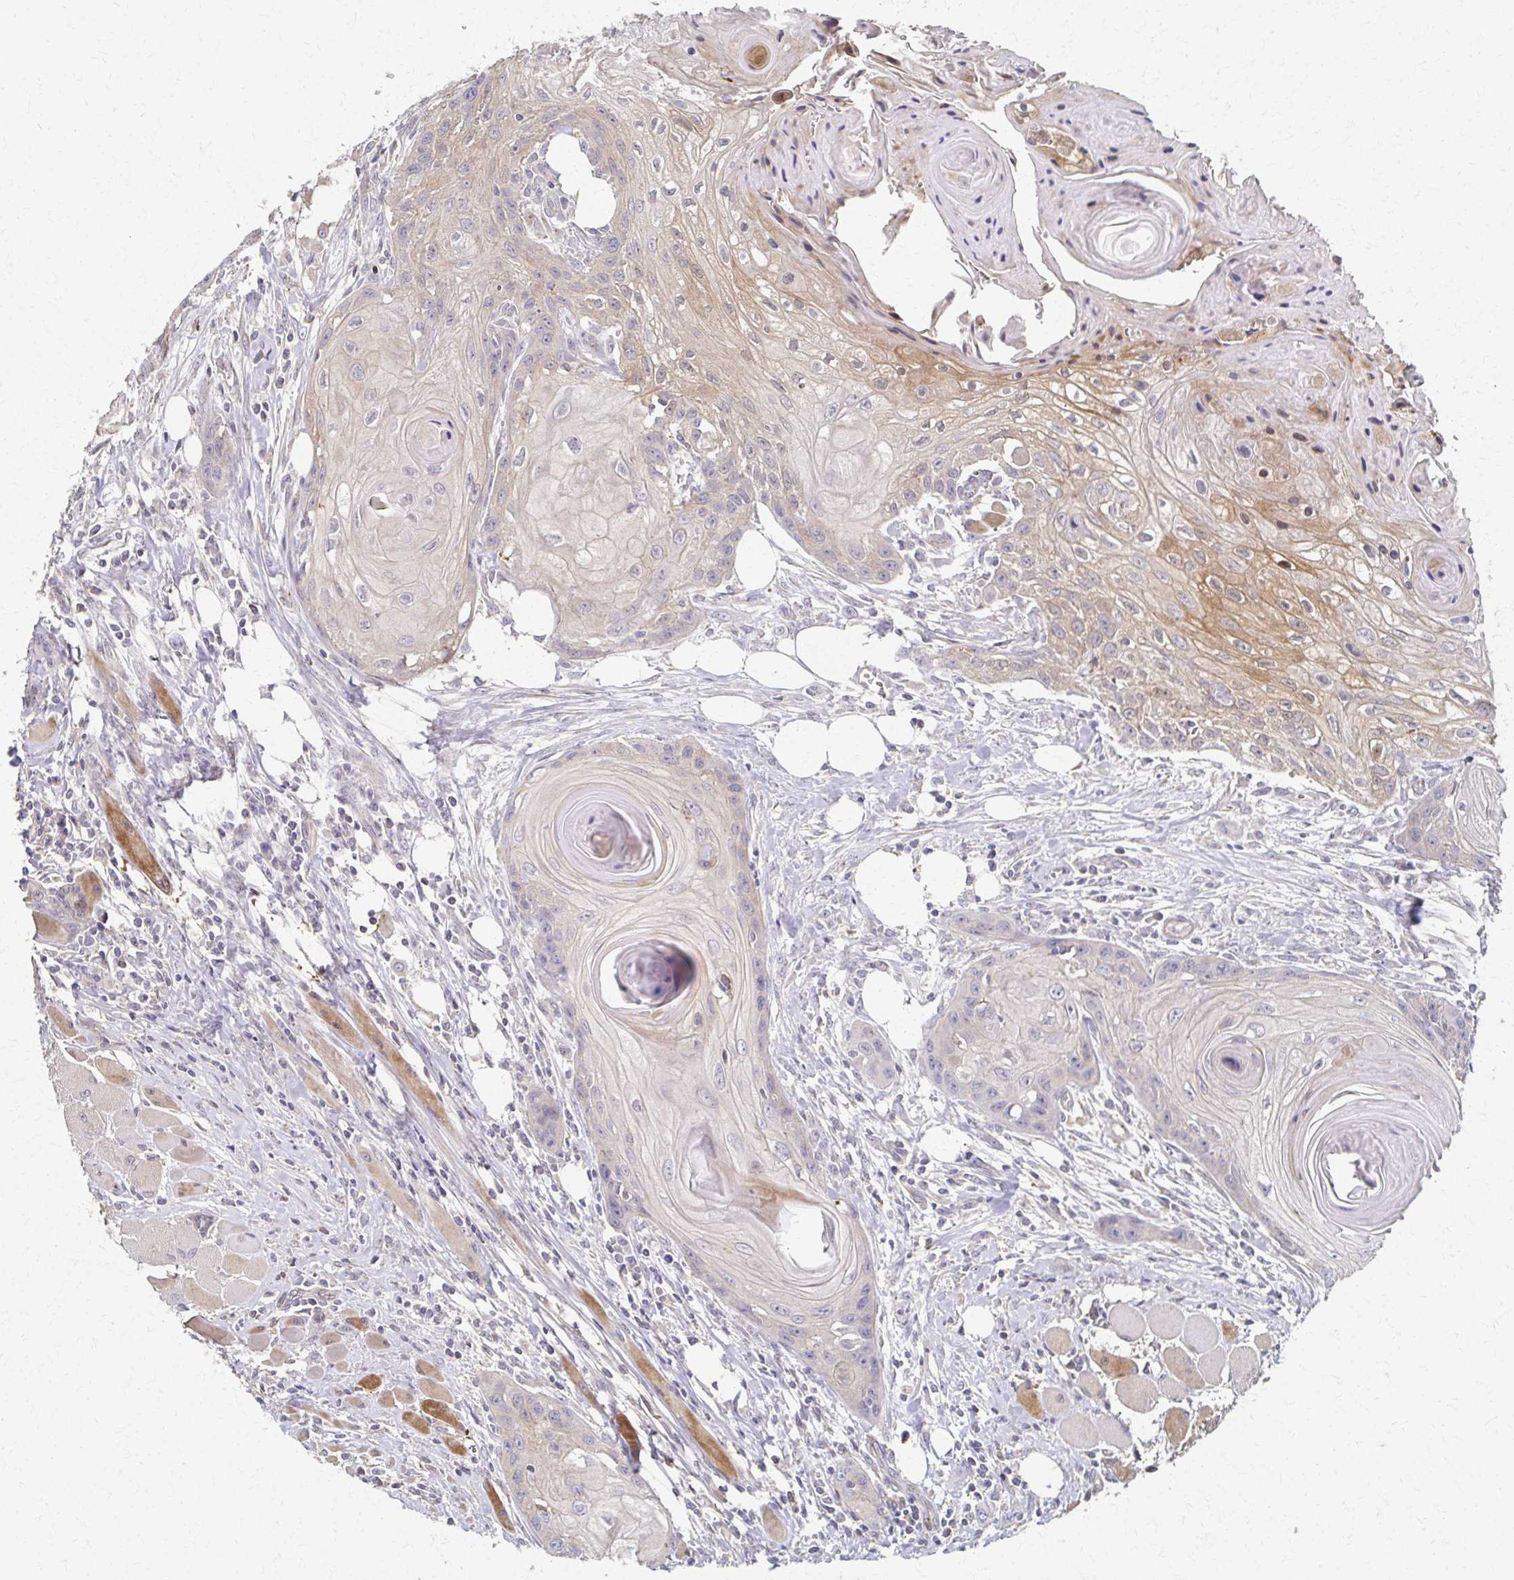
{"staining": {"intensity": "weak", "quantity": "<25%", "location": "cytoplasmic/membranous"}, "tissue": "head and neck cancer", "cell_type": "Tumor cells", "image_type": "cancer", "snomed": [{"axis": "morphology", "description": "Squamous cell carcinoma, NOS"}, {"axis": "topography", "description": "Oral tissue"}, {"axis": "topography", "description": "Head-Neck"}], "caption": "Immunohistochemistry (IHC) of head and neck cancer (squamous cell carcinoma) exhibits no positivity in tumor cells.", "gene": "EOLA2", "patient": {"sex": "male", "age": 58}}